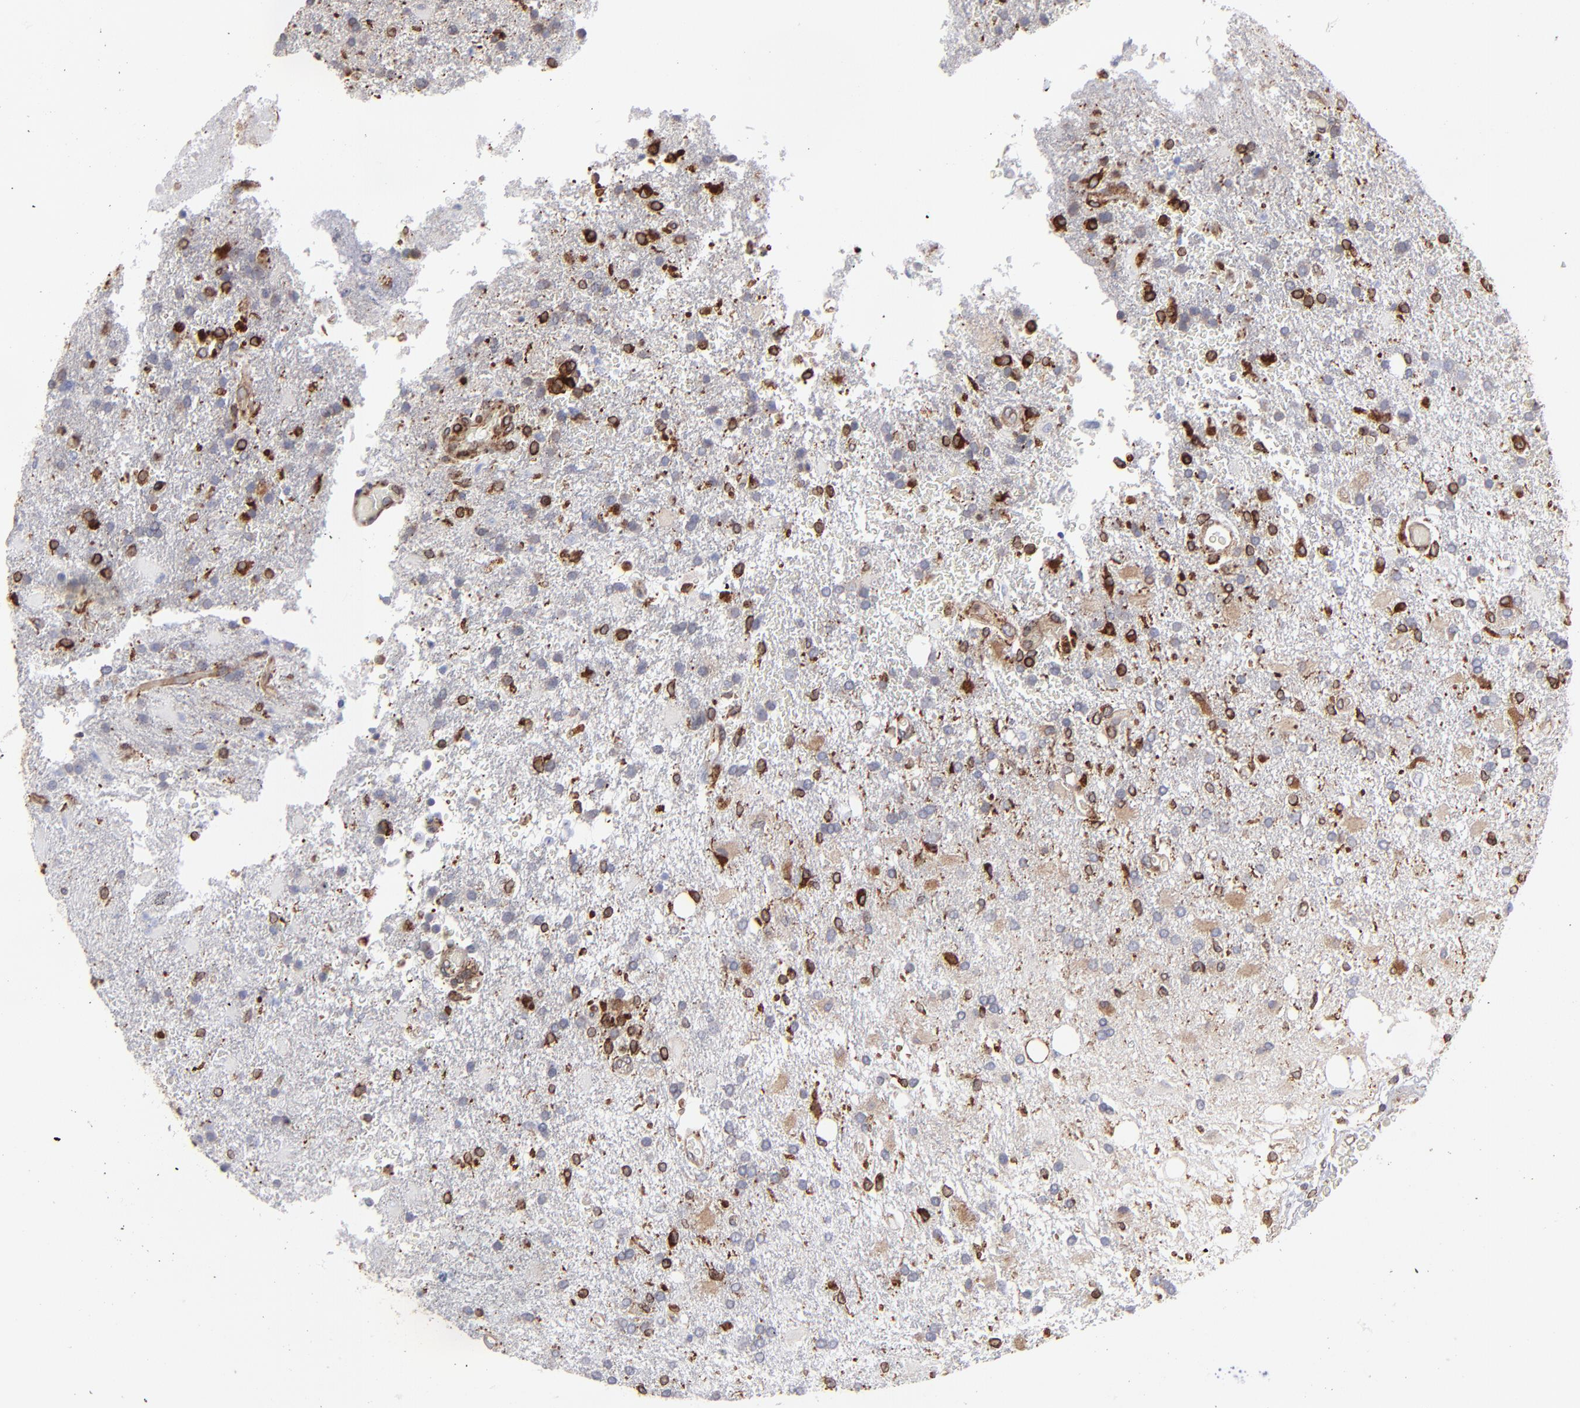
{"staining": {"intensity": "strong", "quantity": "25%-75%", "location": "cytoplasmic/membranous"}, "tissue": "glioma", "cell_type": "Tumor cells", "image_type": "cancer", "snomed": [{"axis": "morphology", "description": "Glioma, malignant, High grade"}, {"axis": "topography", "description": "Cerebral cortex"}], "caption": "DAB immunohistochemical staining of malignant high-grade glioma shows strong cytoplasmic/membranous protein positivity in approximately 25%-75% of tumor cells.", "gene": "TMX1", "patient": {"sex": "male", "age": 79}}